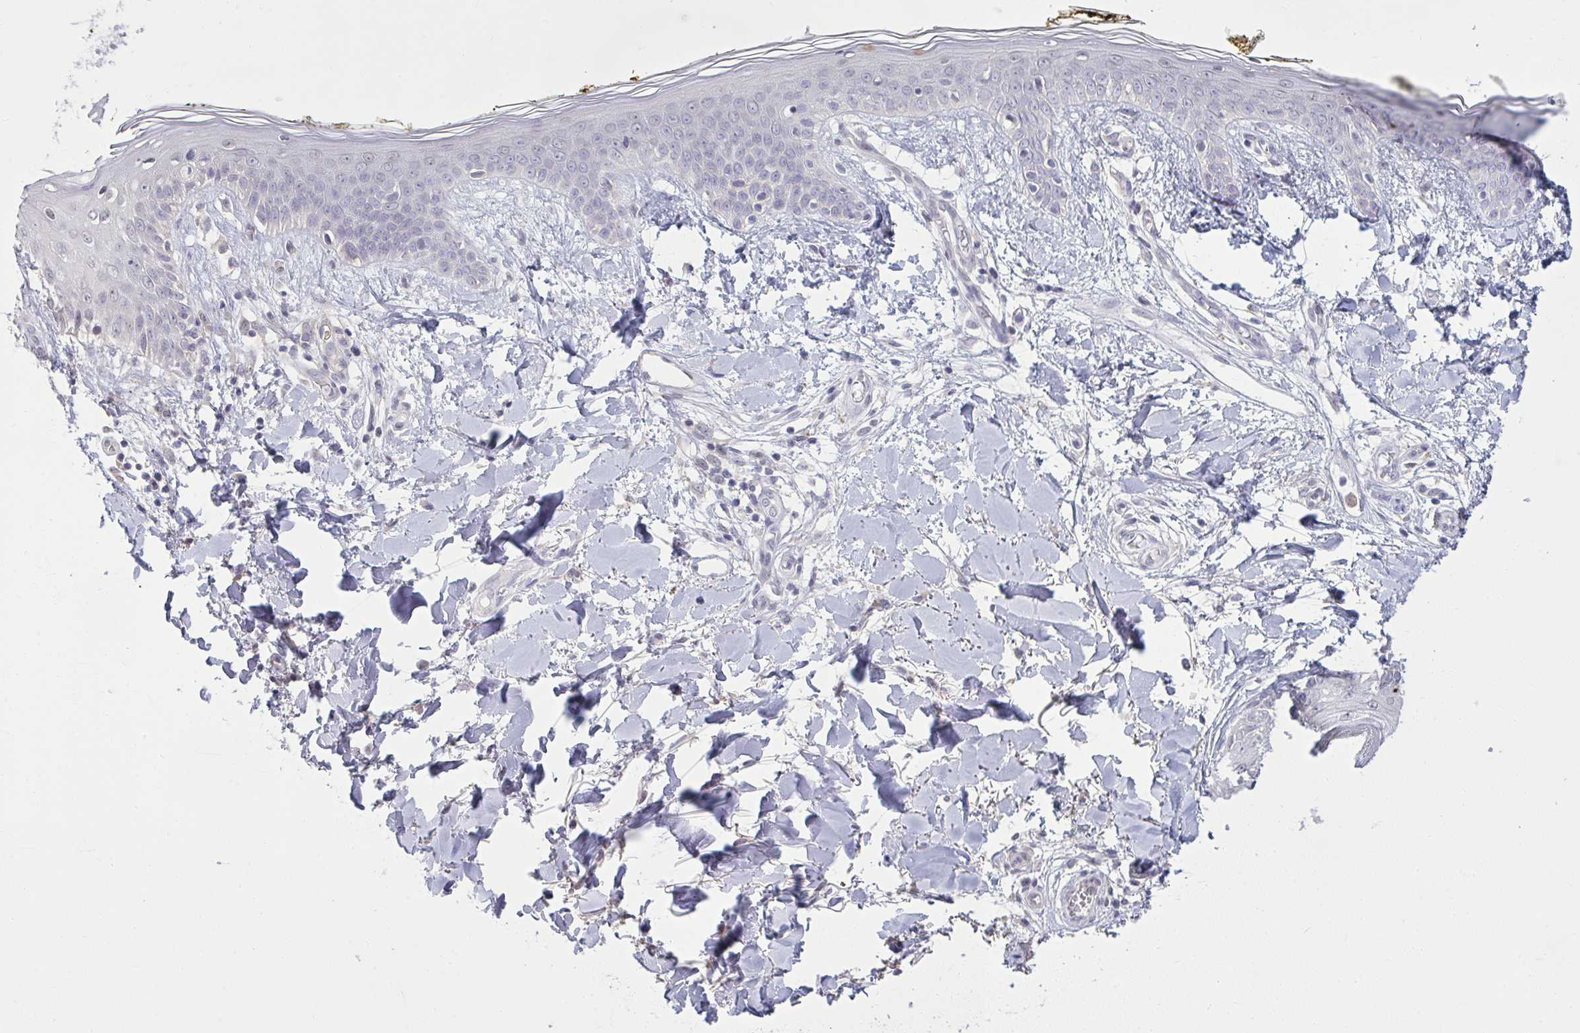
{"staining": {"intensity": "negative", "quantity": "none", "location": "none"}, "tissue": "skin", "cell_type": "Fibroblasts", "image_type": "normal", "snomed": [{"axis": "morphology", "description": "Normal tissue, NOS"}, {"axis": "topography", "description": "Skin"}], "caption": "Protein analysis of unremarkable skin shows no significant positivity in fibroblasts. (DAB (3,3'-diaminobenzidine) immunohistochemistry (IHC), high magnification).", "gene": "RNASEH1", "patient": {"sex": "female", "age": 34}}